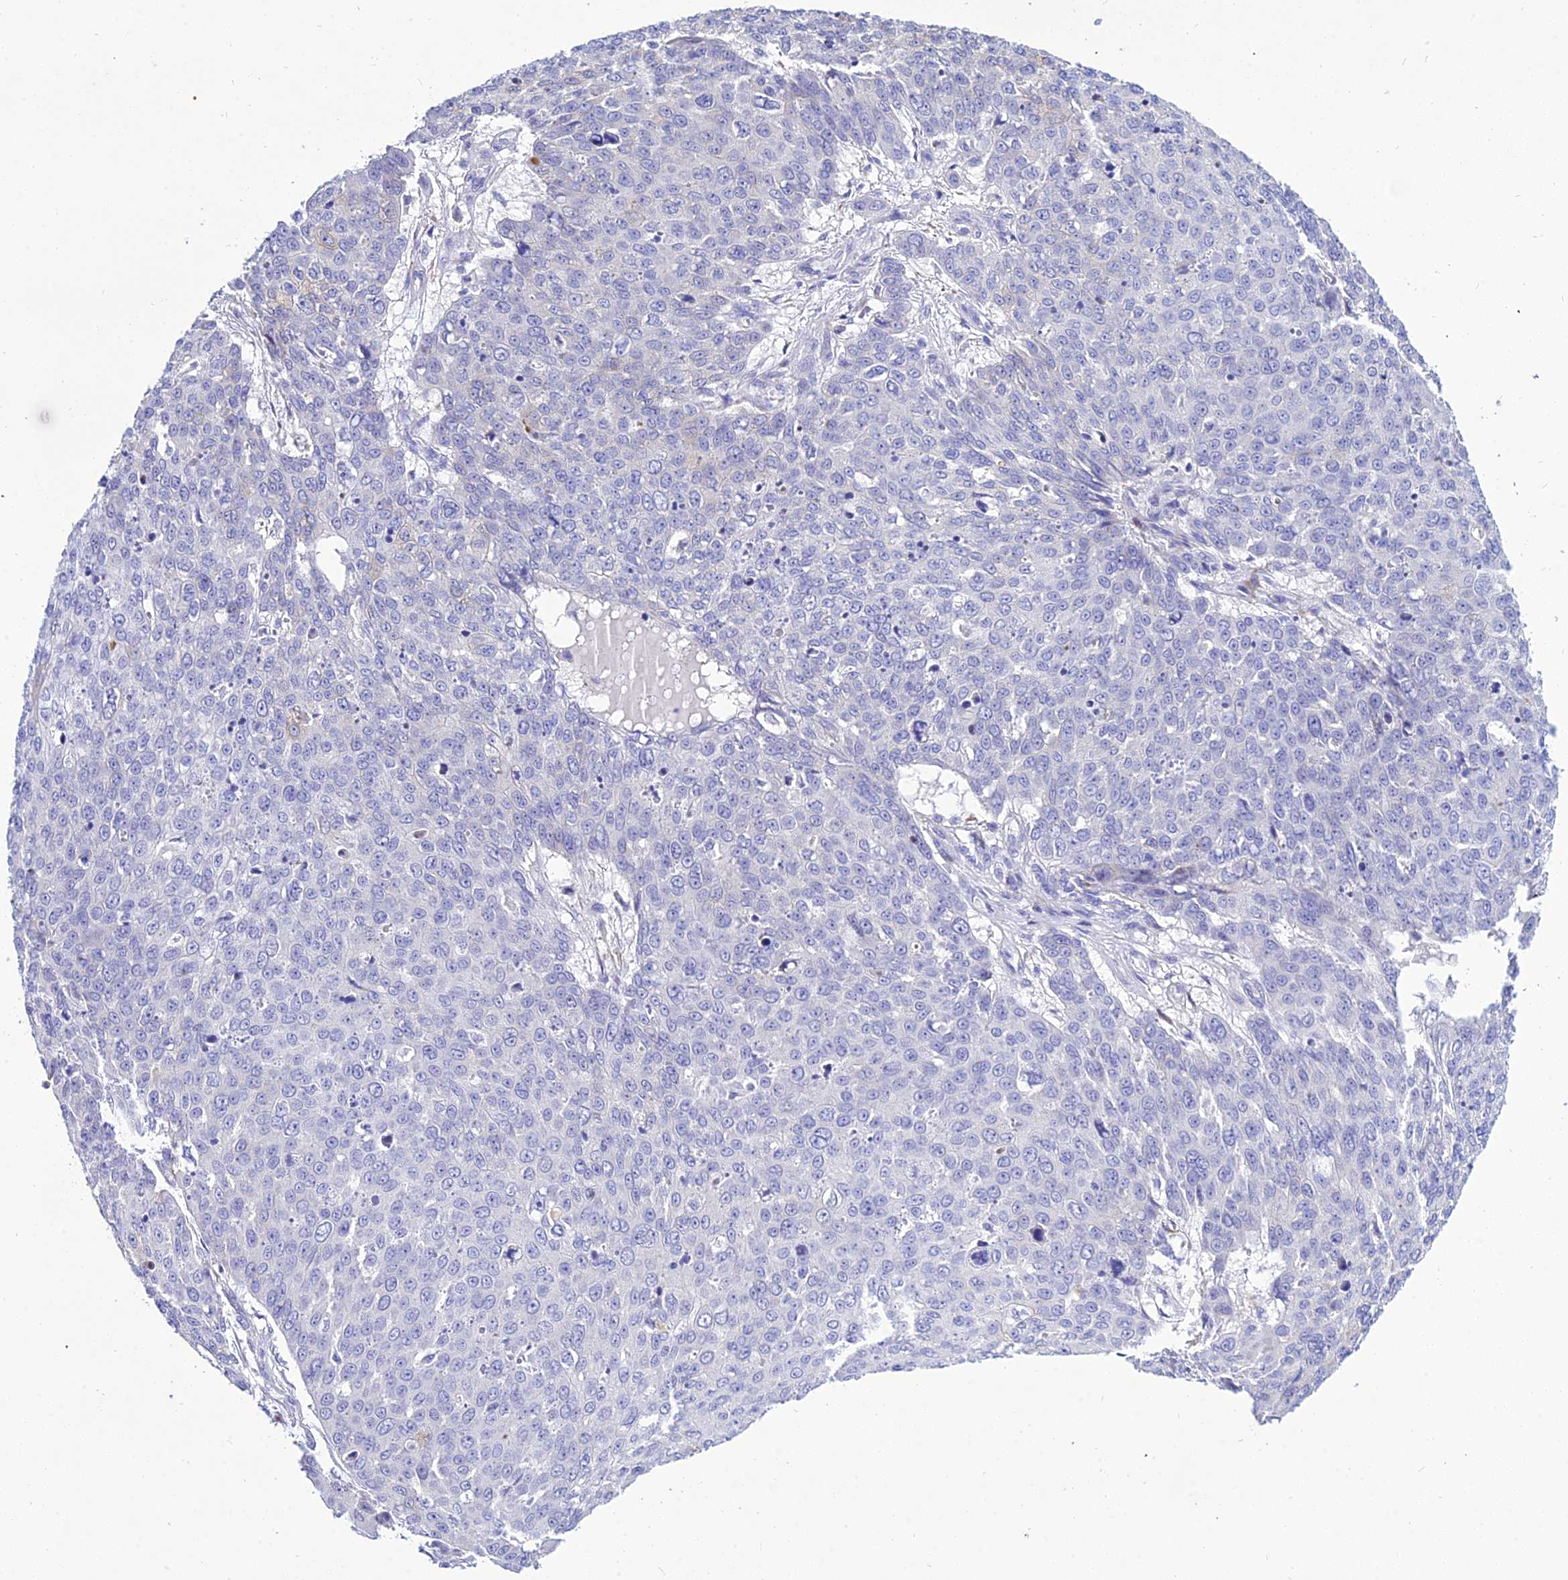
{"staining": {"intensity": "negative", "quantity": "none", "location": "none"}, "tissue": "skin cancer", "cell_type": "Tumor cells", "image_type": "cancer", "snomed": [{"axis": "morphology", "description": "Squamous cell carcinoma, NOS"}, {"axis": "topography", "description": "Skin"}], "caption": "Immunohistochemical staining of skin cancer reveals no significant positivity in tumor cells. The staining is performed using DAB (3,3'-diaminobenzidine) brown chromogen with nuclei counter-stained in using hematoxylin.", "gene": "DEFB107A", "patient": {"sex": "male", "age": 71}}